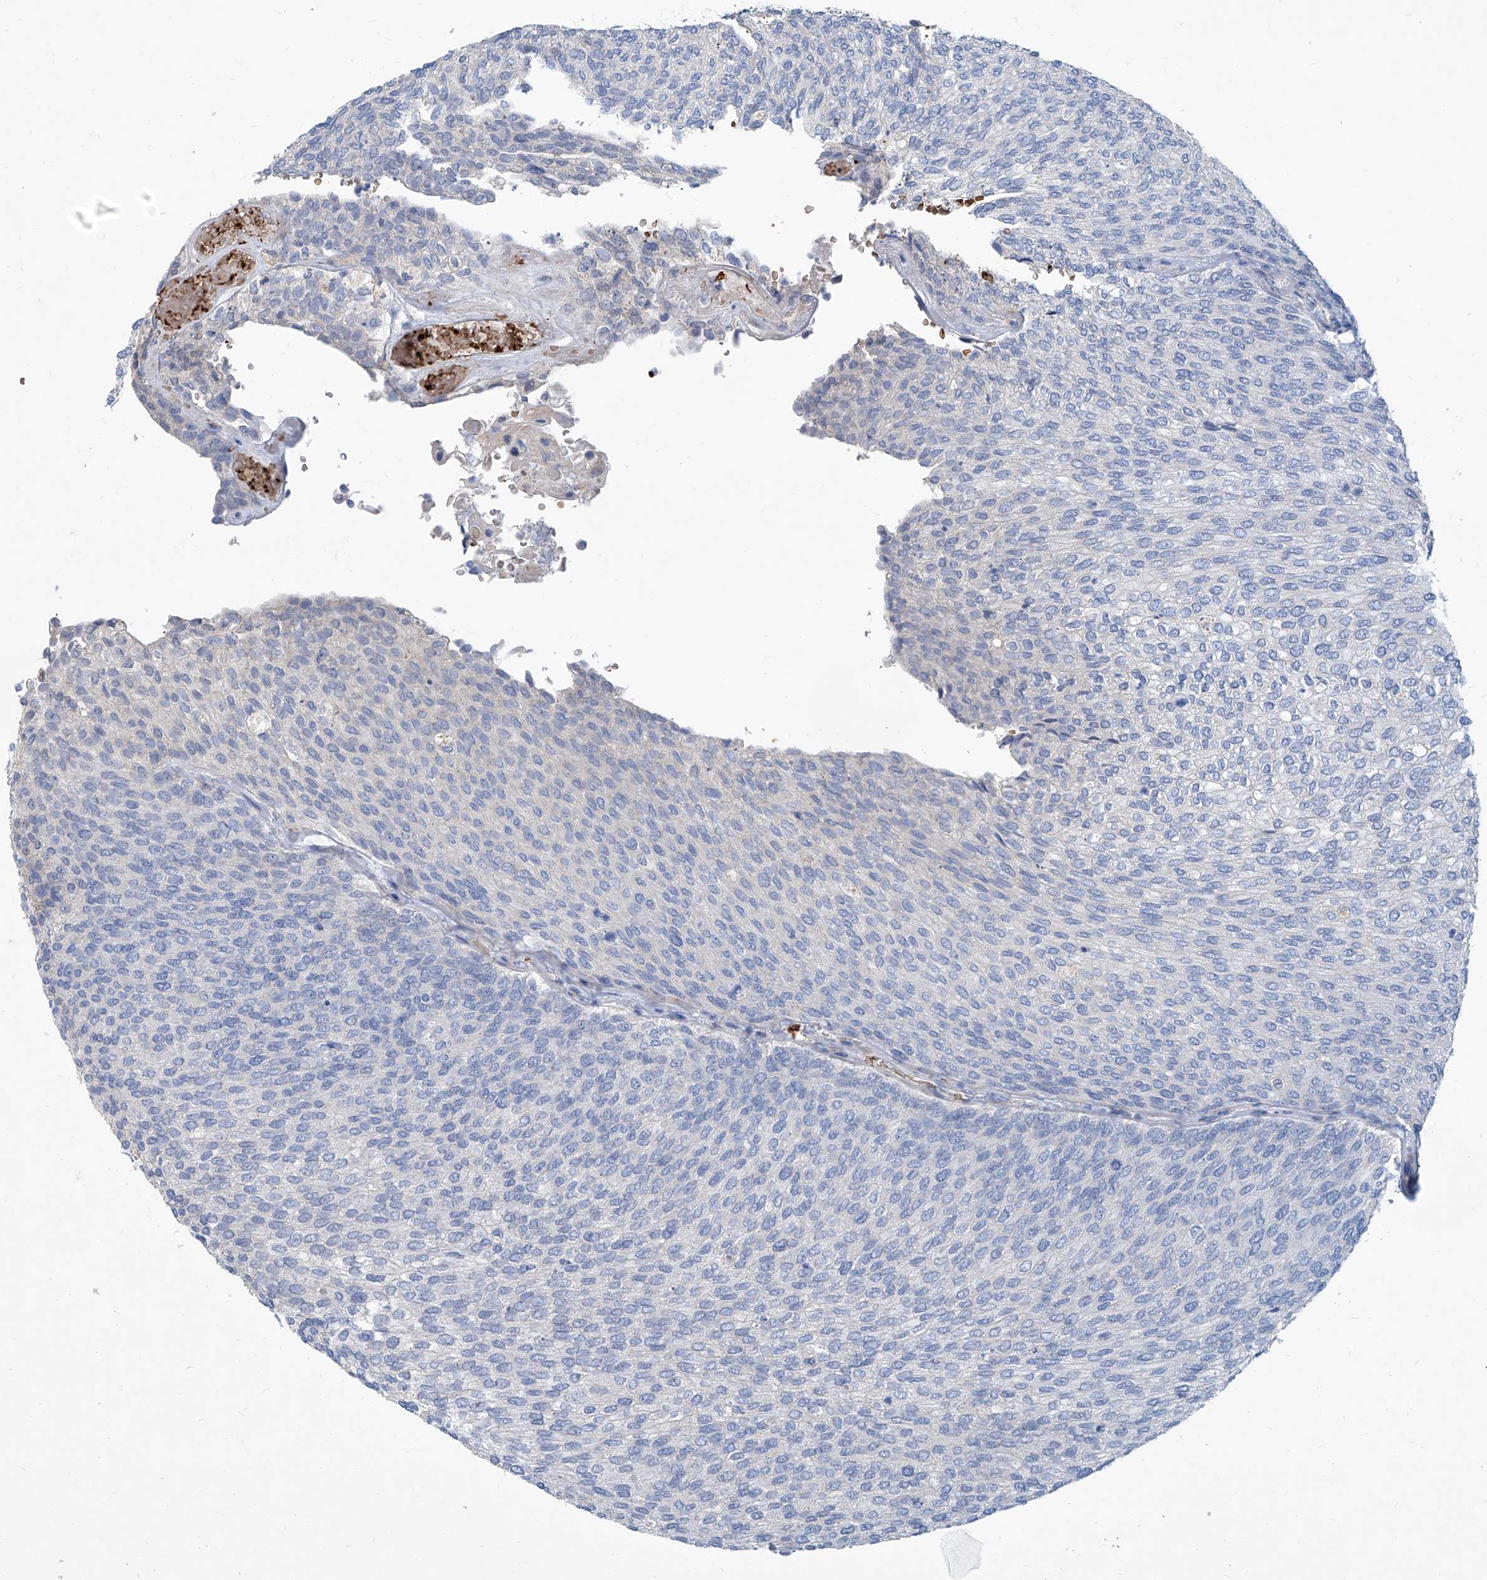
{"staining": {"intensity": "negative", "quantity": "none", "location": "none"}, "tissue": "urothelial cancer", "cell_type": "Tumor cells", "image_type": "cancer", "snomed": [{"axis": "morphology", "description": "Urothelial carcinoma, Low grade"}, {"axis": "topography", "description": "Urinary bladder"}], "caption": "Urothelial carcinoma (low-grade) stained for a protein using IHC reveals no positivity tumor cells.", "gene": "FPR2", "patient": {"sex": "female", "age": 79}}